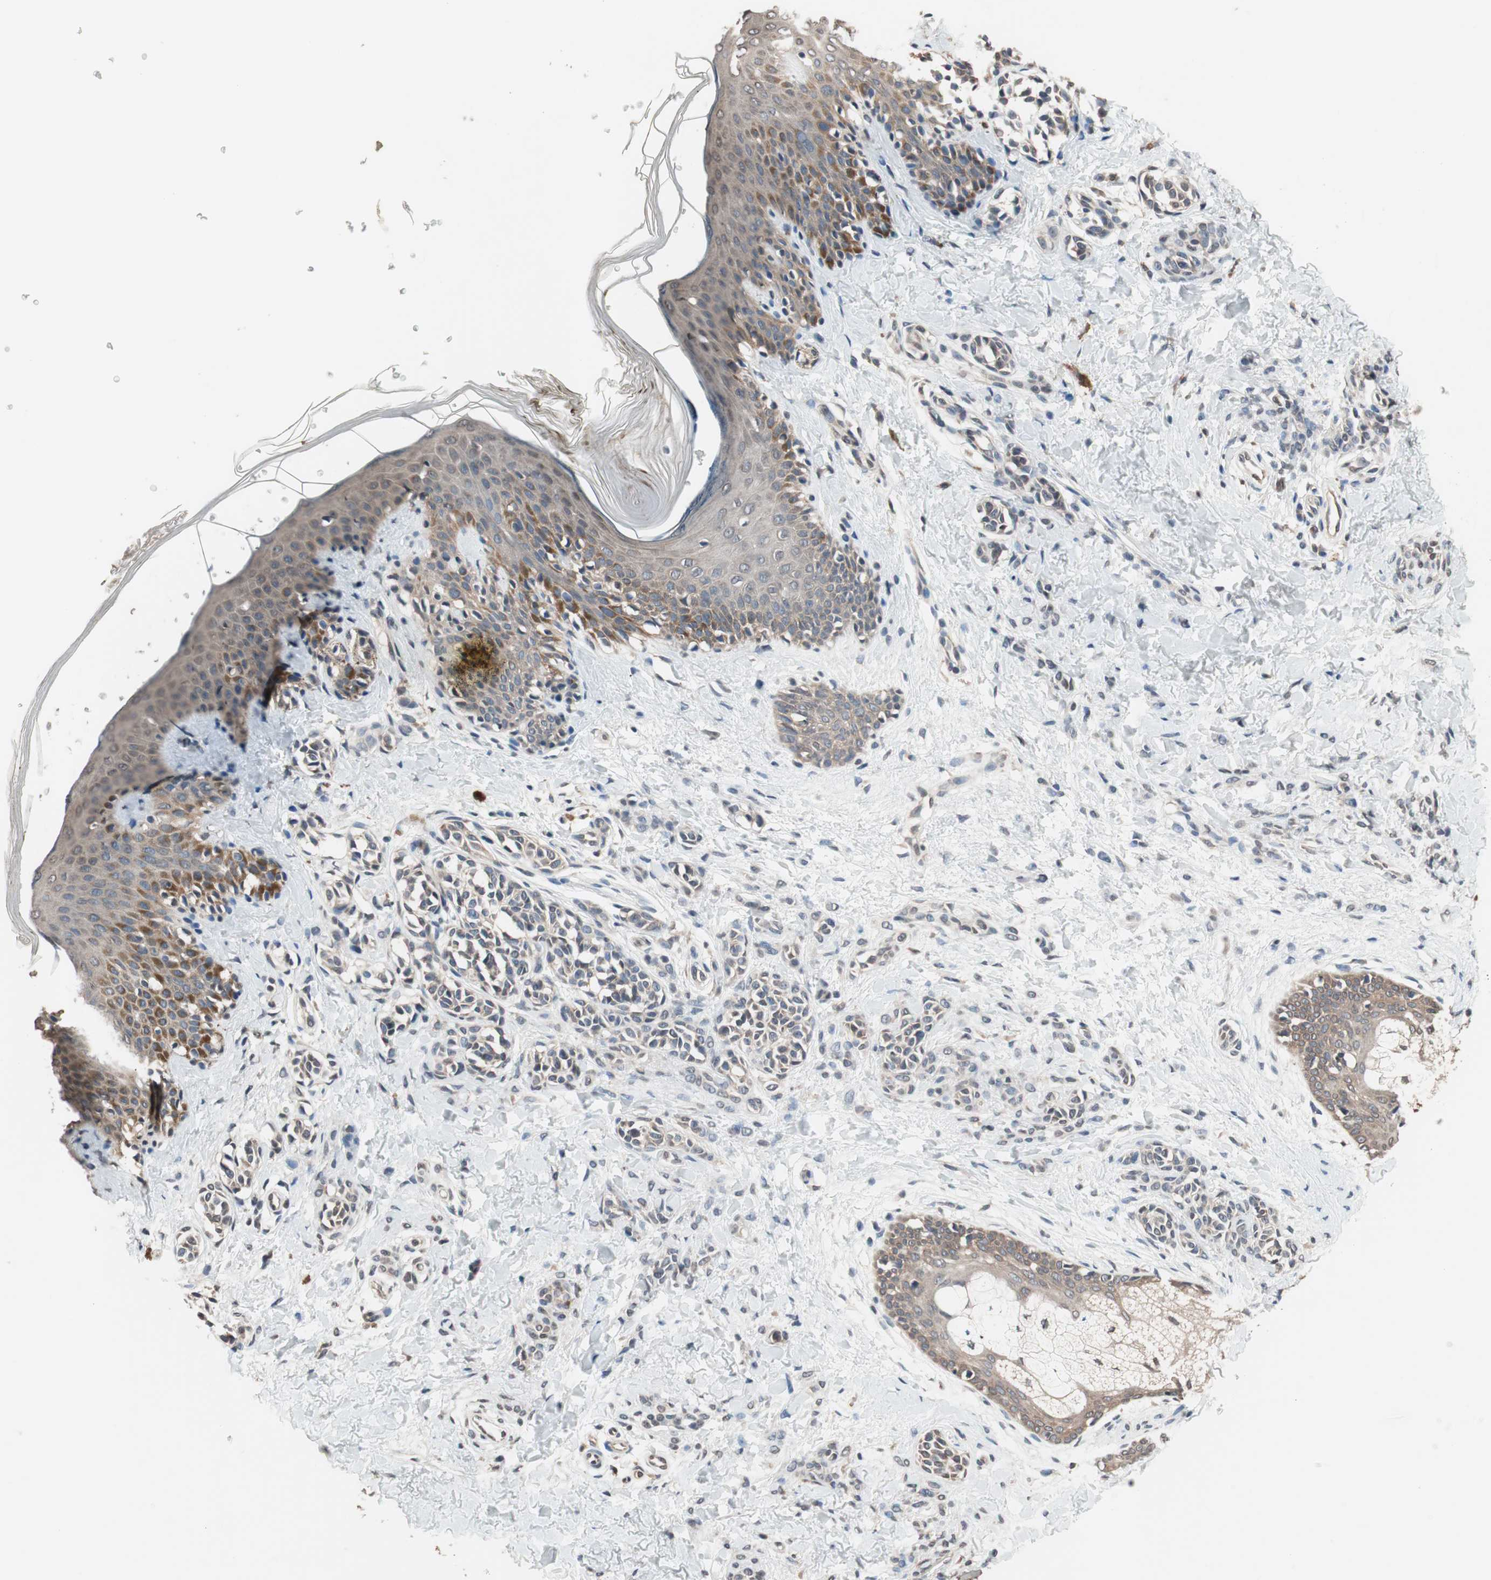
{"staining": {"intensity": "negative", "quantity": "none", "location": "none"}, "tissue": "skin", "cell_type": "Fibroblasts", "image_type": "normal", "snomed": [{"axis": "morphology", "description": "Normal tissue, NOS"}, {"axis": "topography", "description": "Skin"}], "caption": "Fibroblasts are negative for protein expression in normal human skin.", "gene": "GCLC", "patient": {"sex": "male", "age": 16}}